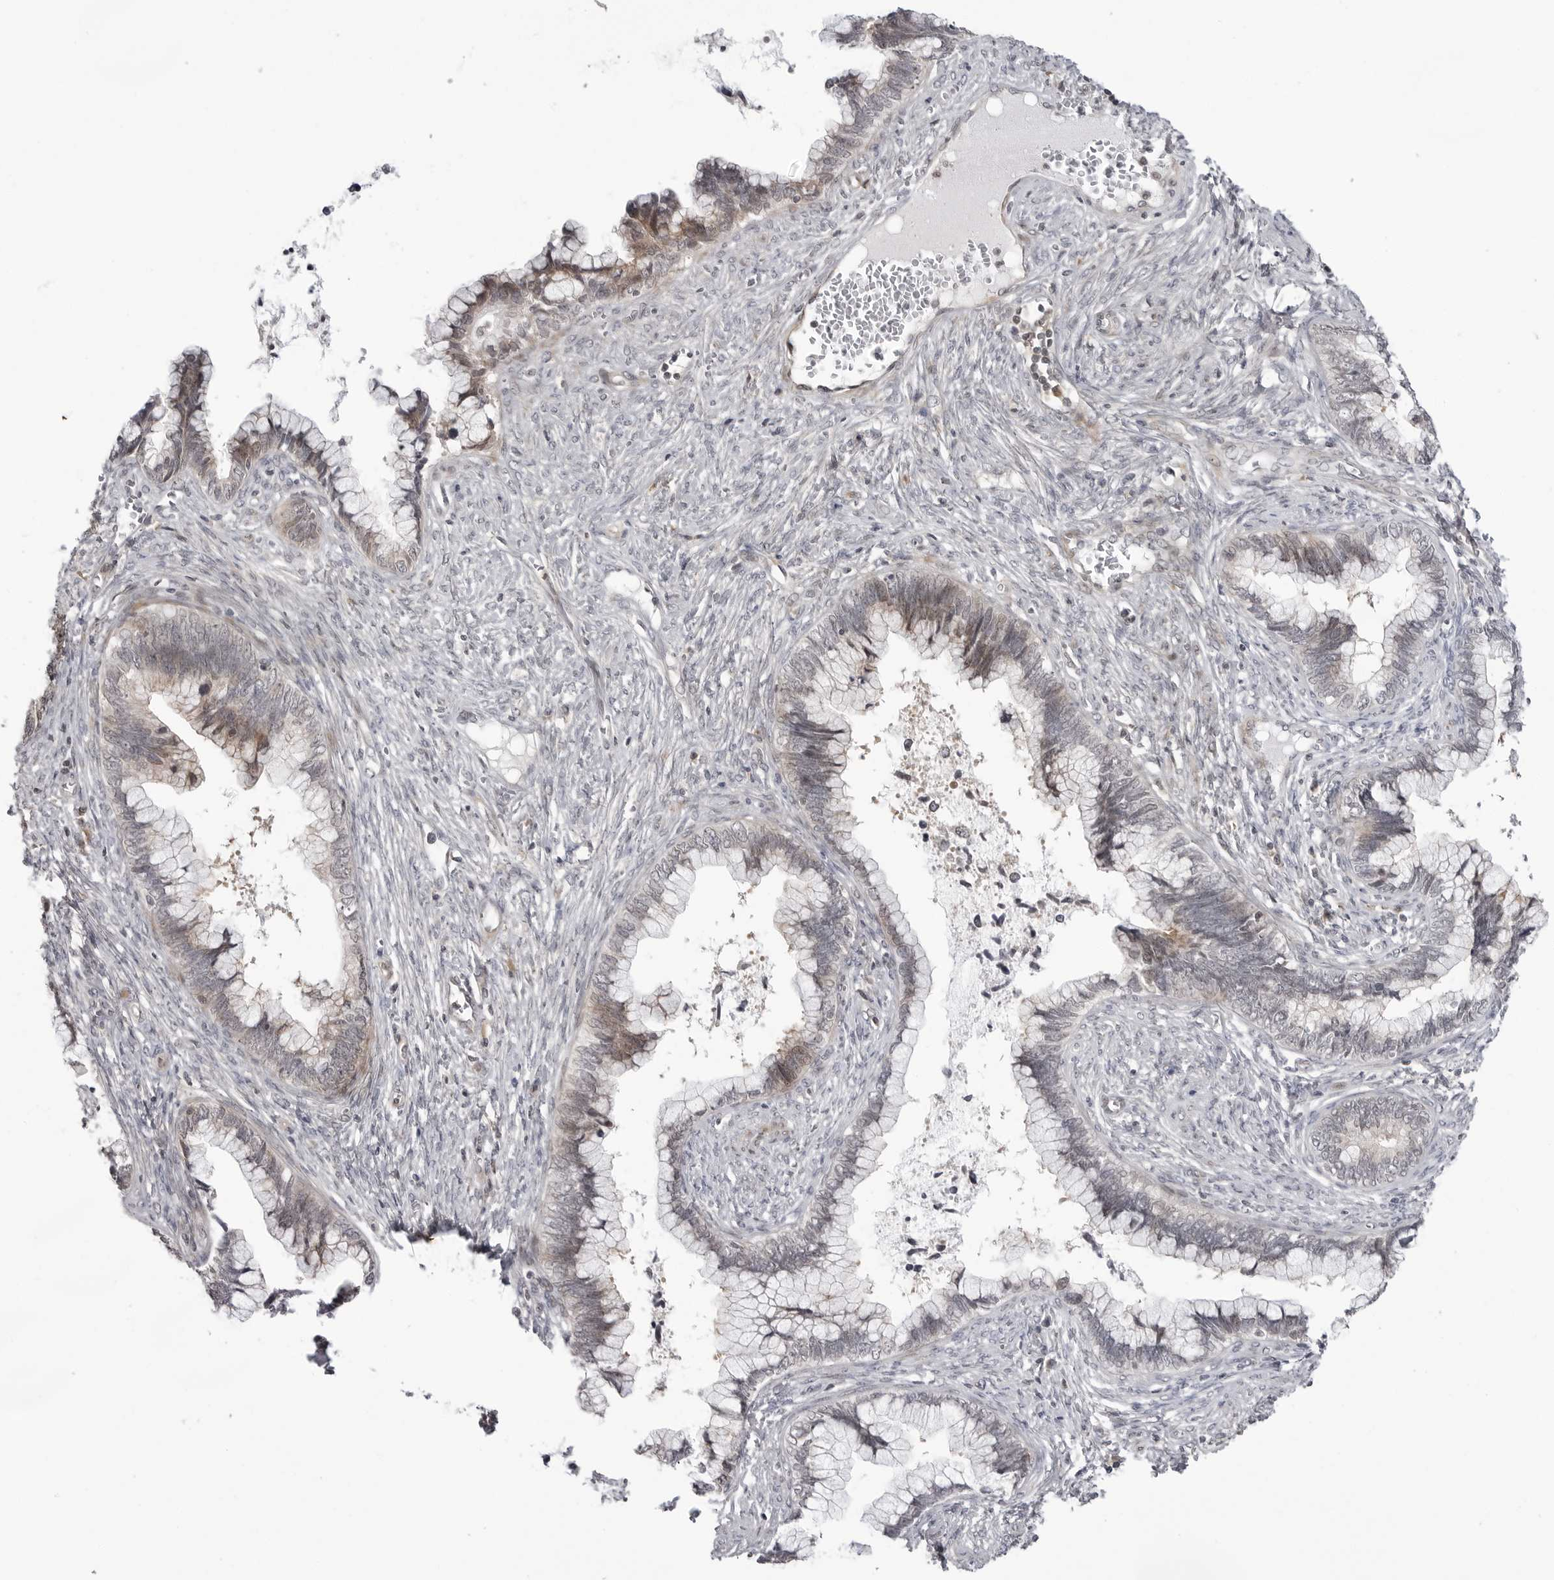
{"staining": {"intensity": "negative", "quantity": "none", "location": "none"}, "tissue": "cervical cancer", "cell_type": "Tumor cells", "image_type": "cancer", "snomed": [{"axis": "morphology", "description": "Adenocarcinoma, NOS"}, {"axis": "topography", "description": "Cervix"}], "caption": "Histopathology image shows no significant protein expression in tumor cells of cervical cancer.", "gene": "ADAMTS5", "patient": {"sex": "female", "age": 44}}